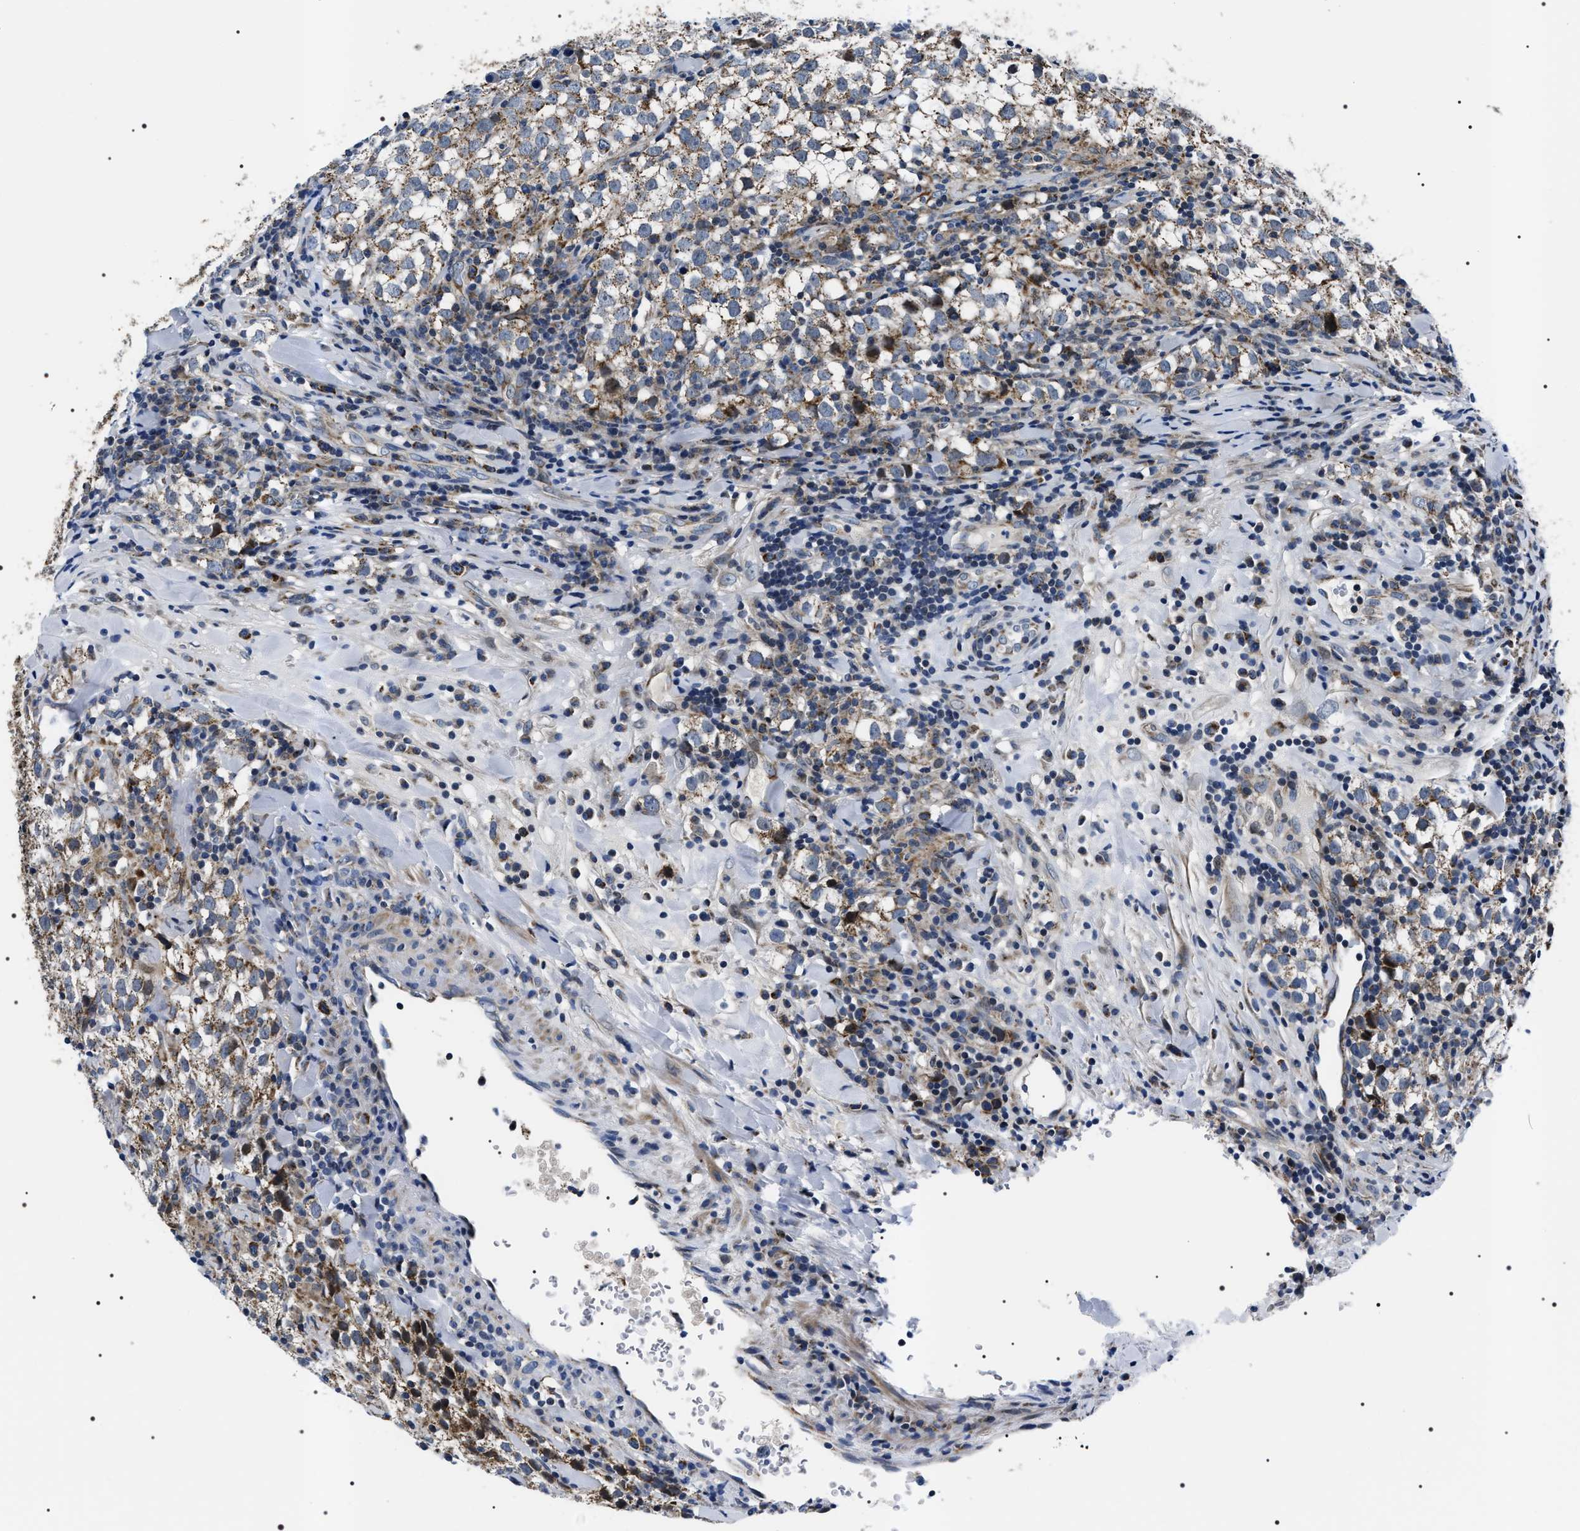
{"staining": {"intensity": "moderate", "quantity": ">75%", "location": "cytoplasmic/membranous"}, "tissue": "testis cancer", "cell_type": "Tumor cells", "image_type": "cancer", "snomed": [{"axis": "morphology", "description": "Seminoma, NOS"}, {"axis": "morphology", "description": "Carcinoma, Embryonal, NOS"}, {"axis": "topography", "description": "Testis"}], "caption": "Immunohistochemical staining of testis cancer shows medium levels of moderate cytoplasmic/membranous protein positivity in about >75% of tumor cells.", "gene": "NTMT1", "patient": {"sex": "male", "age": 36}}